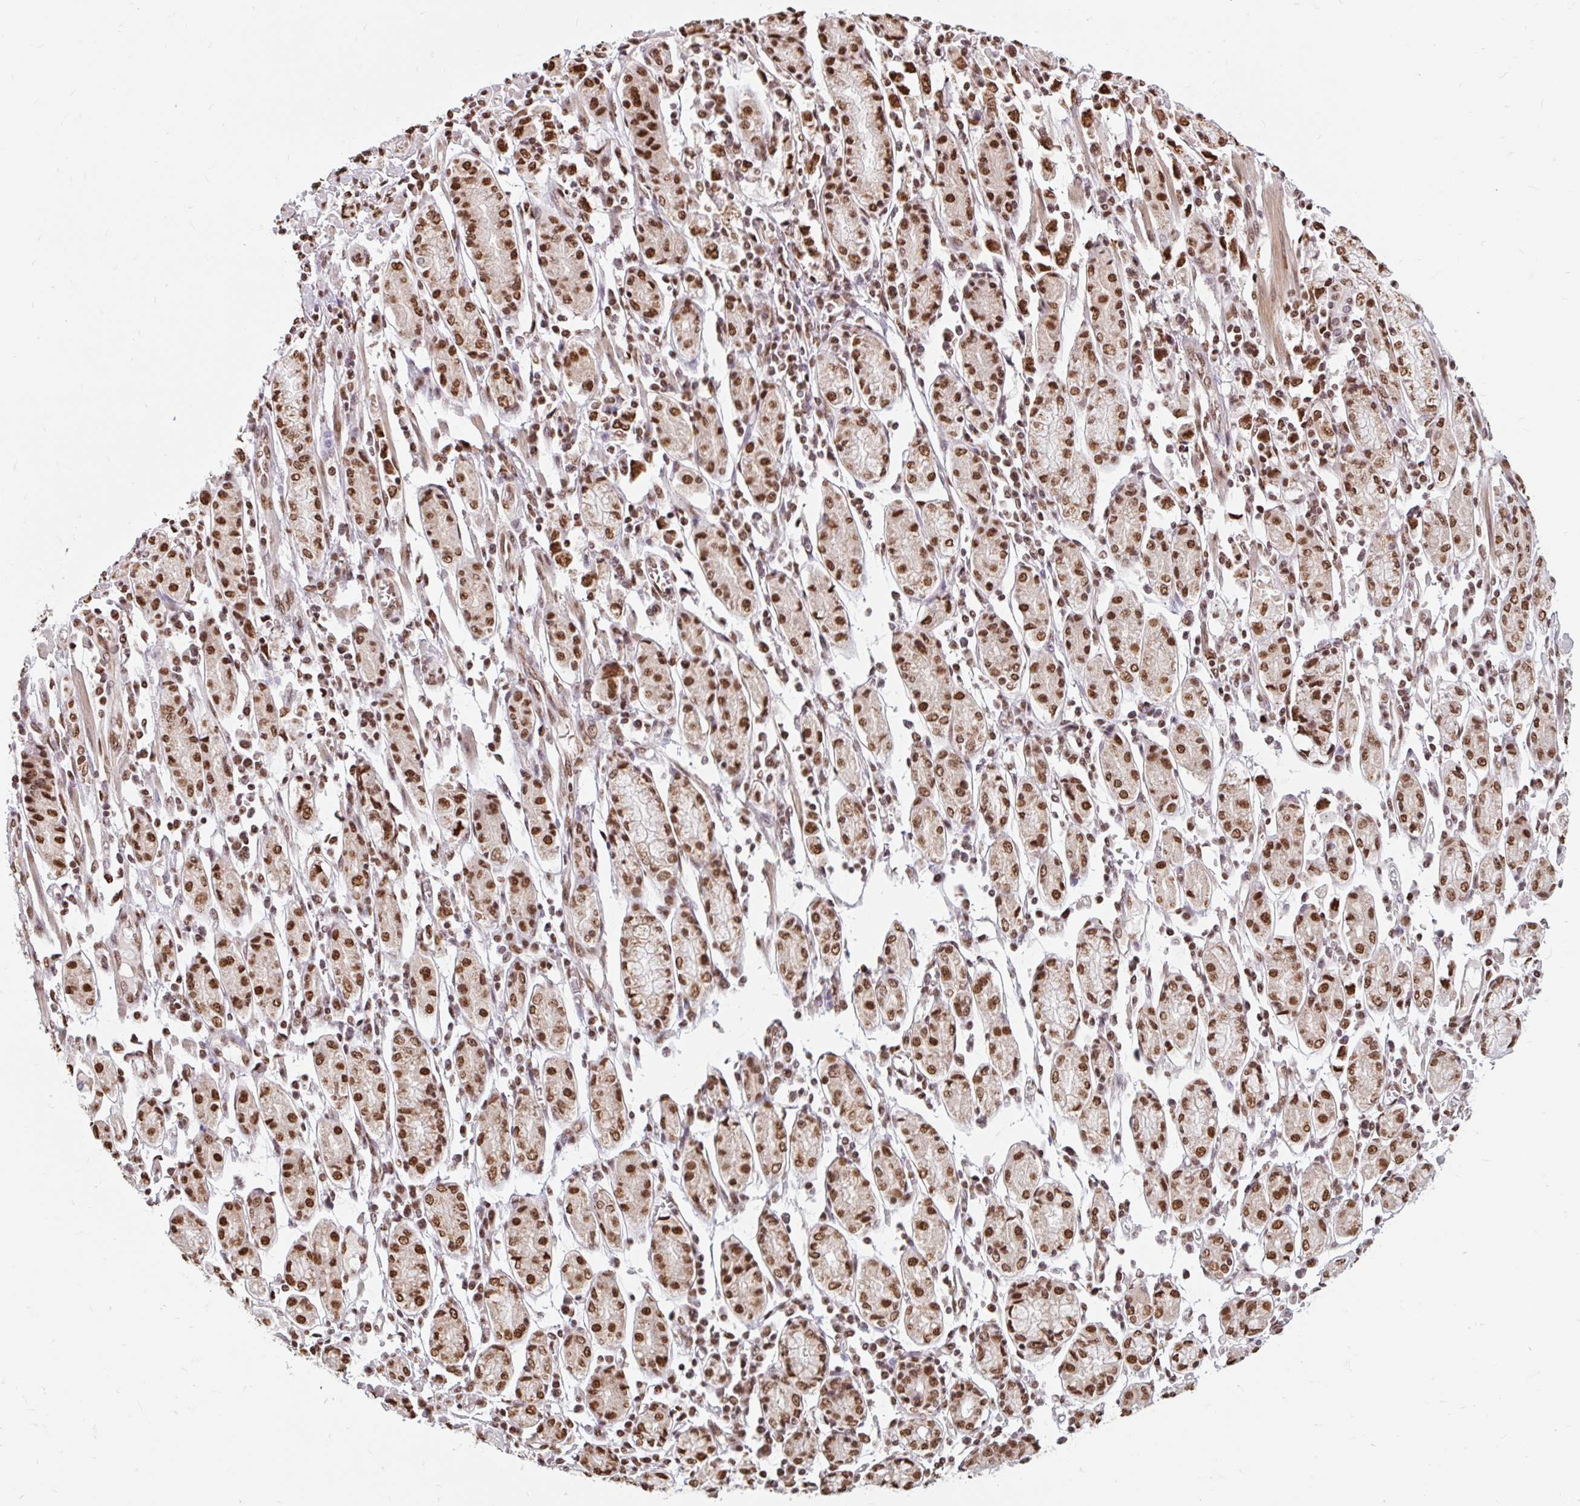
{"staining": {"intensity": "strong", "quantity": ">75%", "location": "nuclear"}, "tissue": "stomach cancer", "cell_type": "Tumor cells", "image_type": "cancer", "snomed": [{"axis": "morphology", "description": "Adenocarcinoma, NOS"}, {"axis": "topography", "description": "Stomach"}], "caption": "Strong nuclear positivity is seen in approximately >75% of tumor cells in stomach adenocarcinoma. Using DAB (3,3'-diaminobenzidine) (brown) and hematoxylin (blue) stains, captured at high magnification using brightfield microscopy.", "gene": "BICRA", "patient": {"sex": "female", "age": 59}}